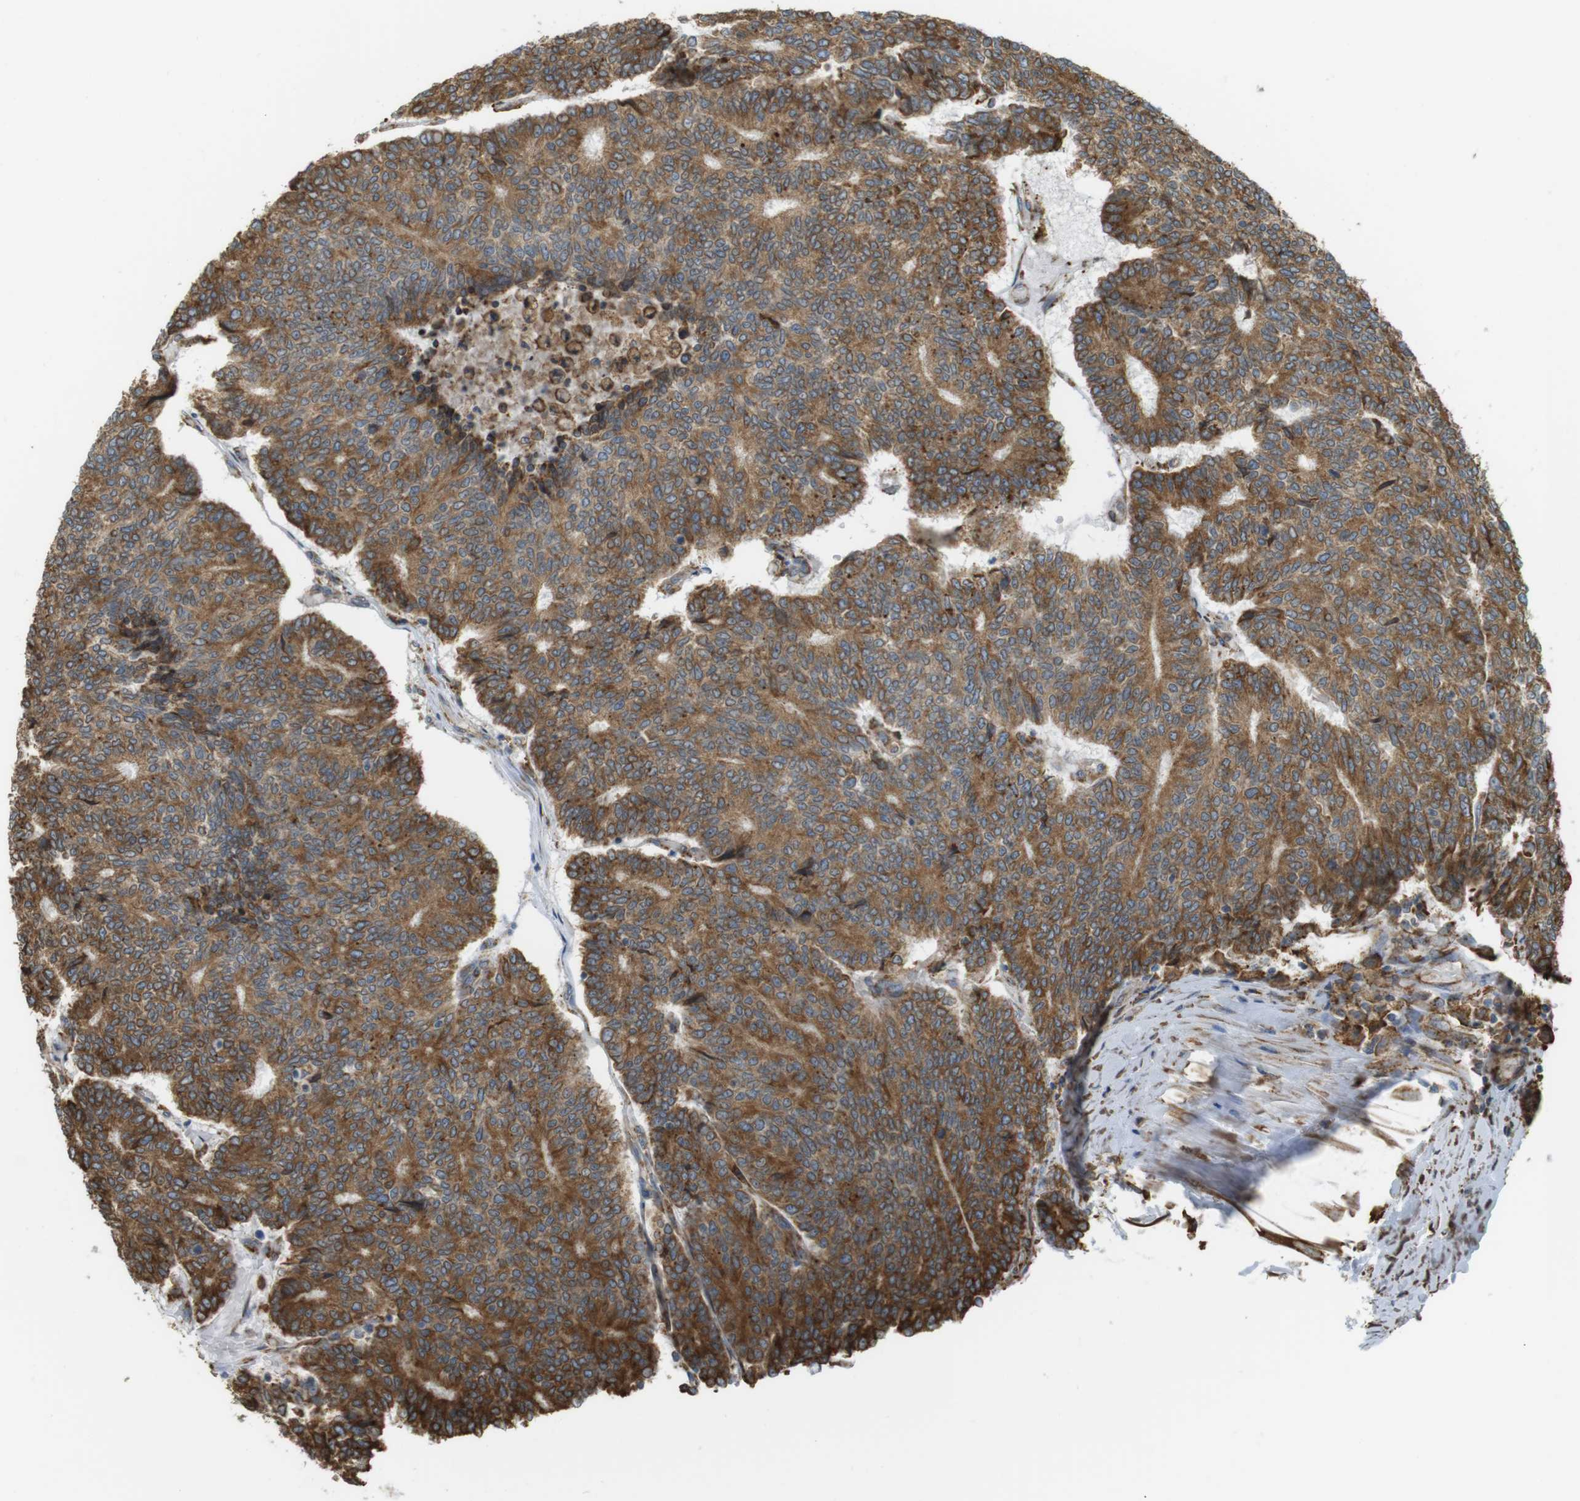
{"staining": {"intensity": "moderate", "quantity": ">75%", "location": "cytoplasmic/membranous"}, "tissue": "prostate cancer", "cell_type": "Tumor cells", "image_type": "cancer", "snomed": [{"axis": "morphology", "description": "Normal tissue, NOS"}, {"axis": "morphology", "description": "Adenocarcinoma, High grade"}, {"axis": "topography", "description": "Prostate"}, {"axis": "topography", "description": "Seminal veicle"}], "caption": "Prostate cancer (adenocarcinoma (high-grade)) was stained to show a protein in brown. There is medium levels of moderate cytoplasmic/membranous staining in approximately >75% of tumor cells.", "gene": "MBOAT2", "patient": {"sex": "male", "age": 55}}